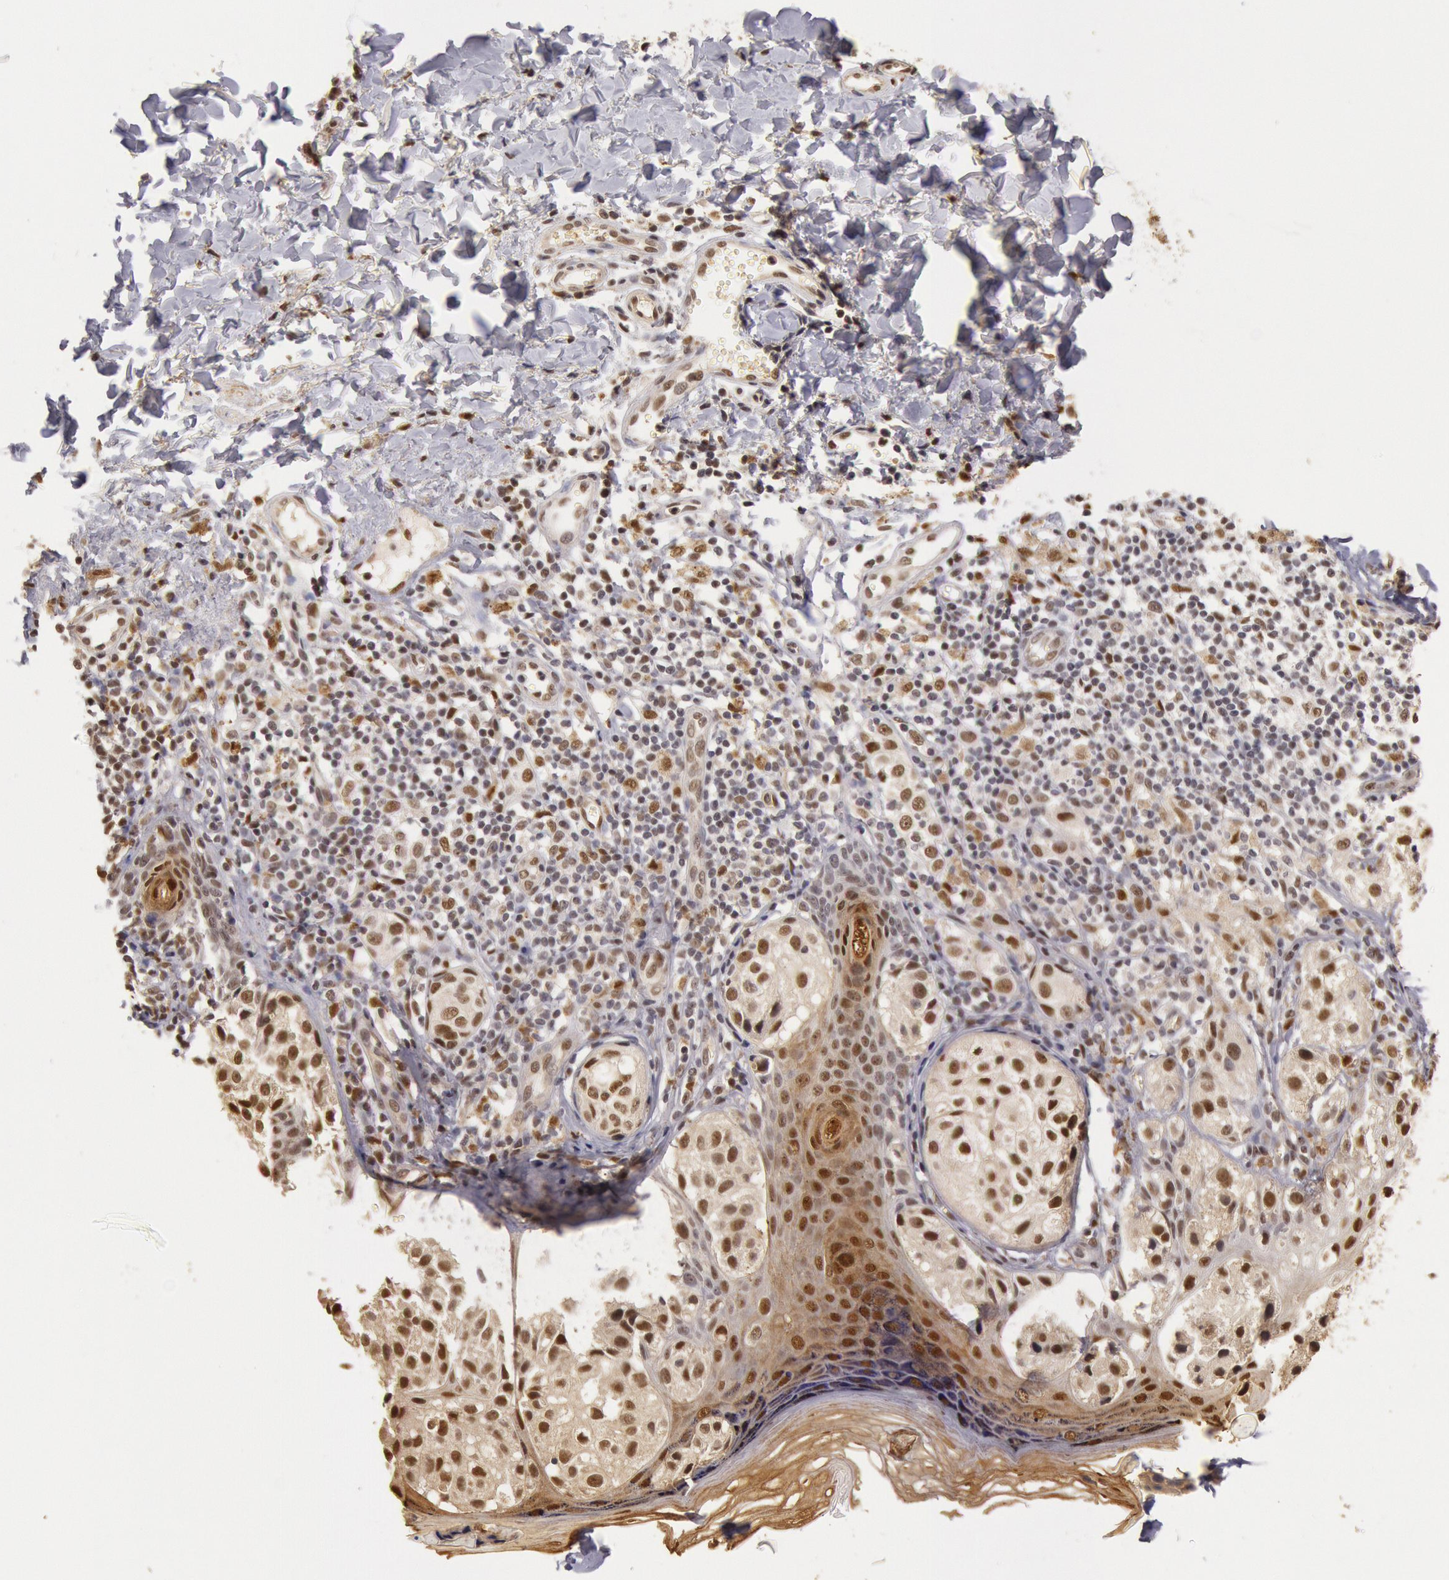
{"staining": {"intensity": "moderate", "quantity": ">75%", "location": "nuclear"}, "tissue": "melanoma", "cell_type": "Tumor cells", "image_type": "cancer", "snomed": [{"axis": "morphology", "description": "Malignant melanoma, NOS"}, {"axis": "topography", "description": "Skin"}], "caption": "About >75% of tumor cells in human malignant melanoma demonstrate moderate nuclear protein expression as visualized by brown immunohistochemical staining.", "gene": "LIG4", "patient": {"sex": "male", "age": 23}}